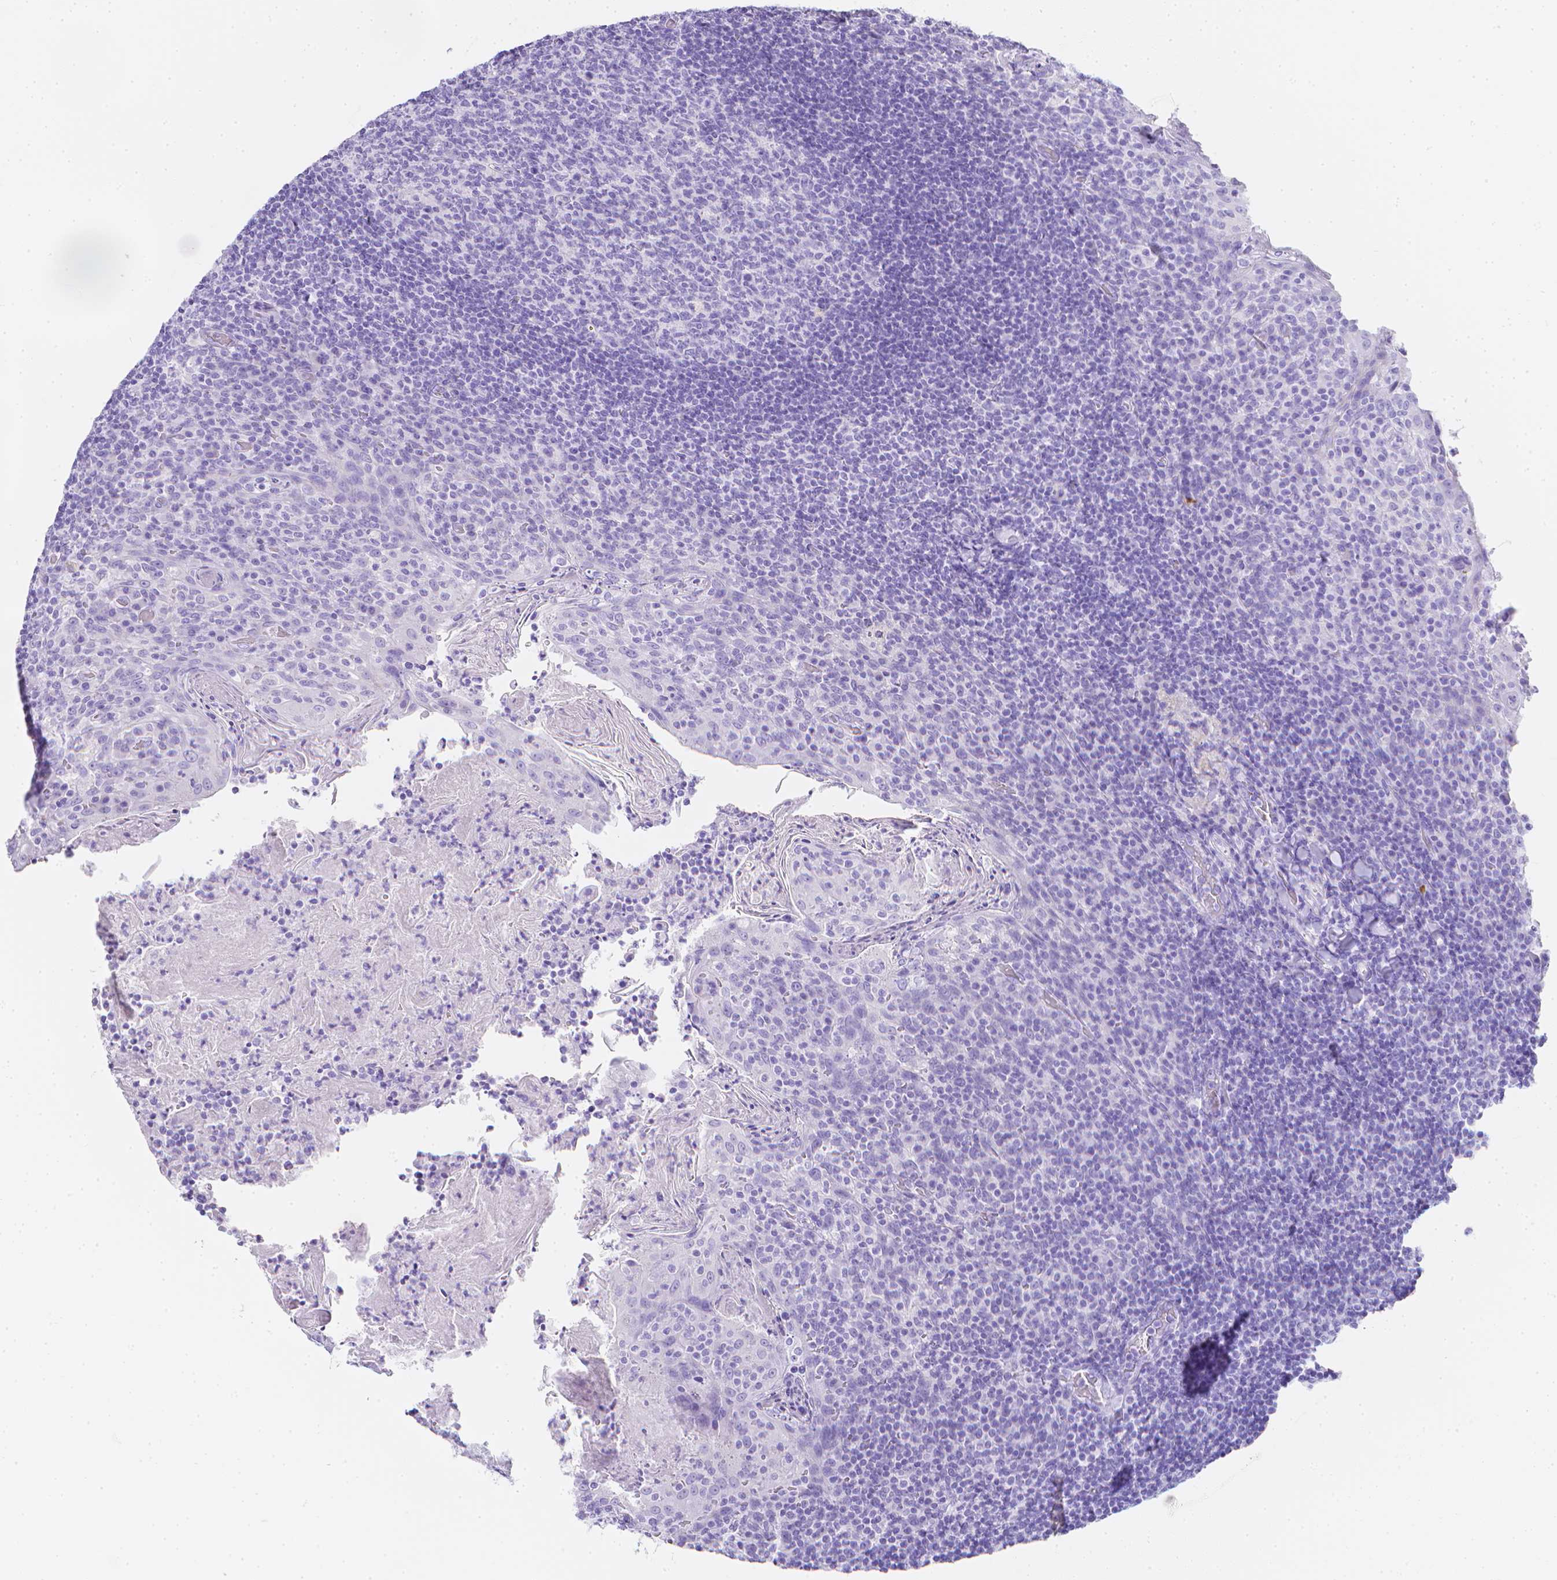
{"staining": {"intensity": "negative", "quantity": "none", "location": "none"}, "tissue": "tonsil", "cell_type": "Germinal center cells", "image_type": "normal", "snomed": [{"axis": "morphology", "description": "Normal tissue, NOS"}, {"axis": "topography", "description": "Tonsil"}], "caption": "Immunohistochemistry image of normal human tonsil stained for a protein (brown), which exhibits no positivity in germinal center cells.", "gene": "LGALS4", "patient": {"sex": "female", "age": 10}}